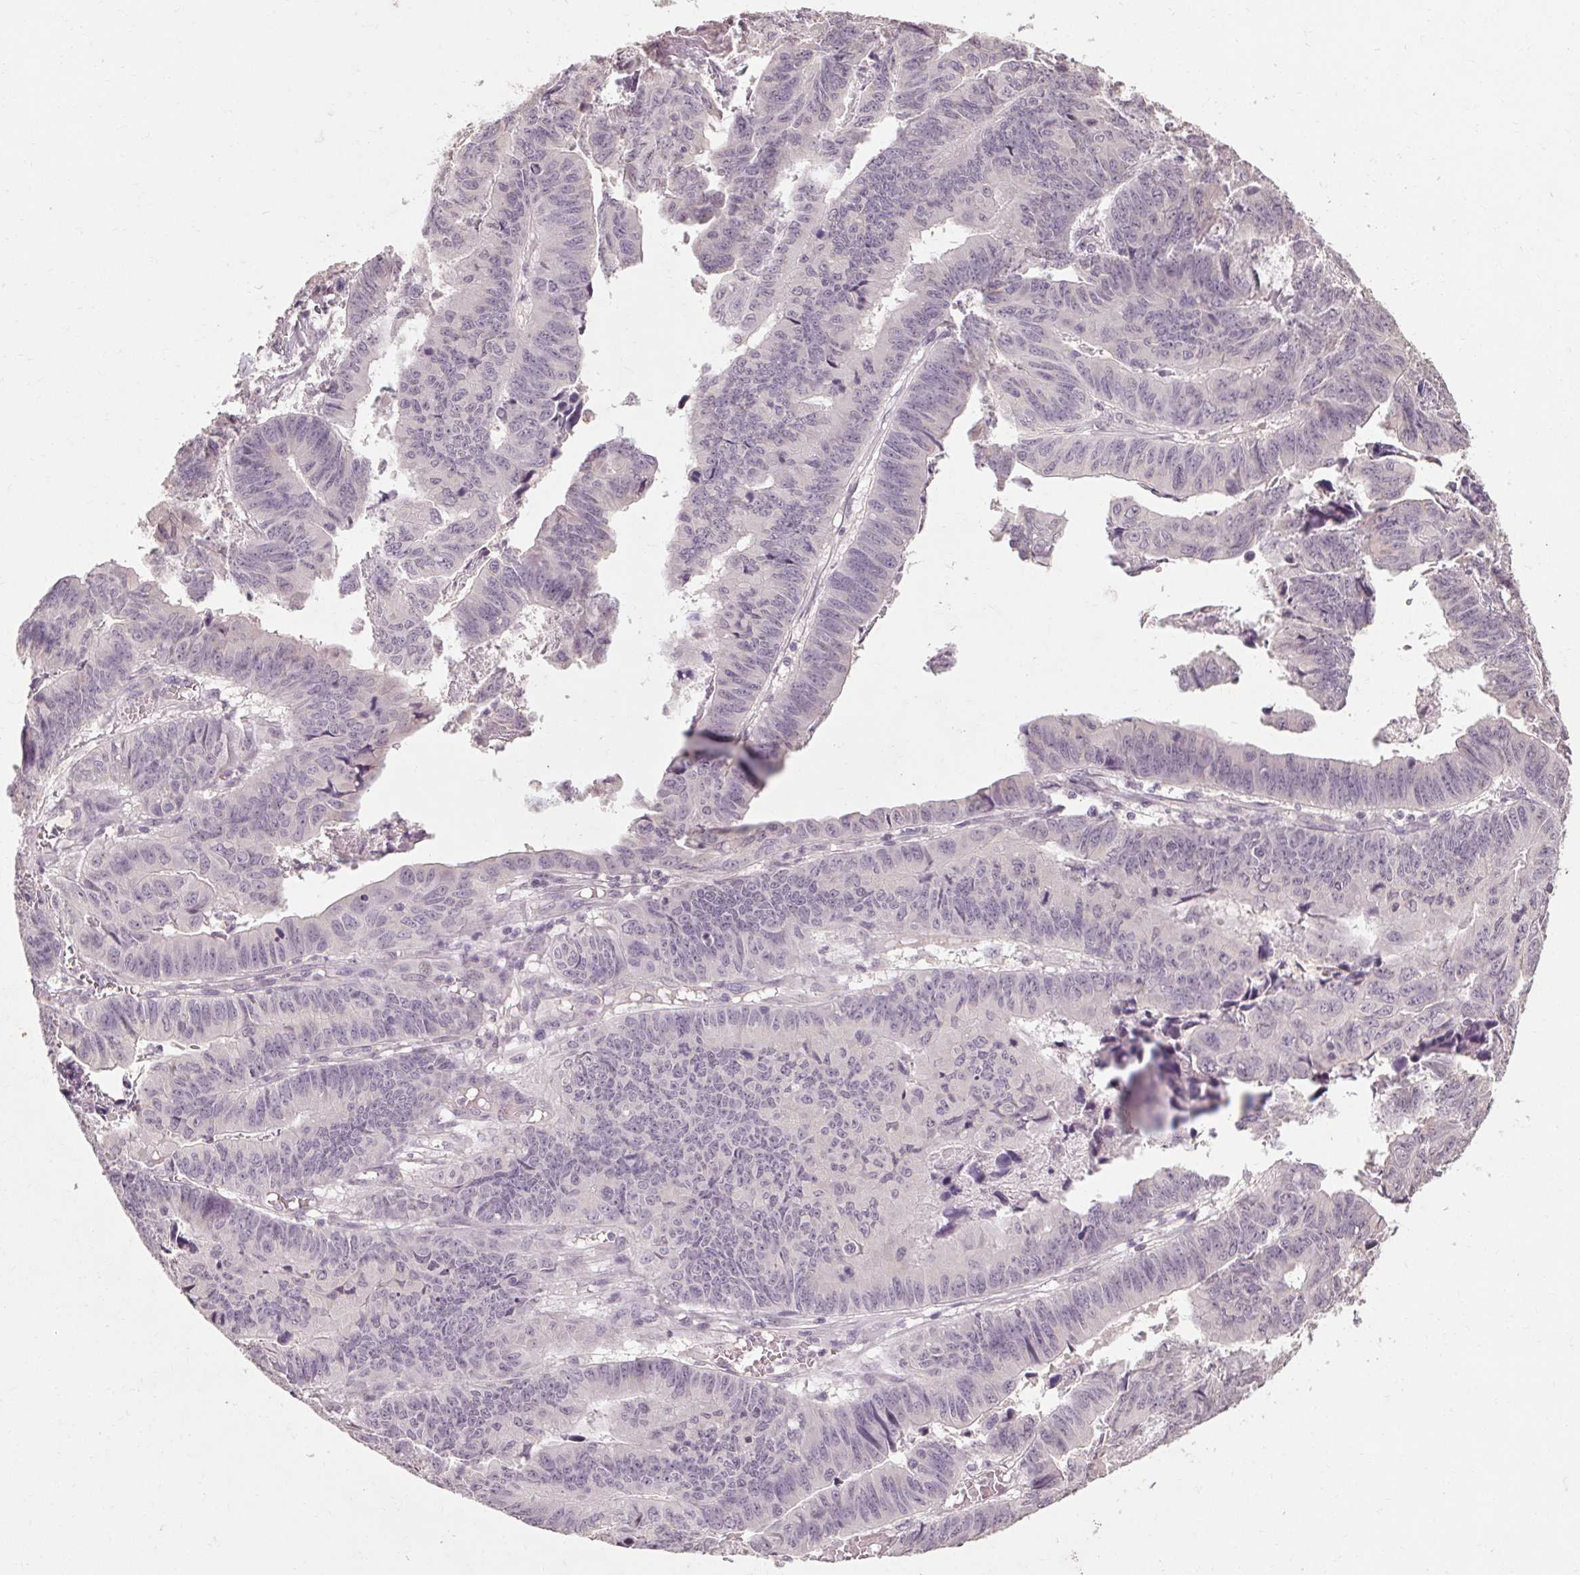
{"staining": {"intensity": "negative", "quantity": "none", "location": "none"}, "tissue": "stomach cancer", "cell_type": "Tumor cells", "image_type": "cancer", "snomed": [{"axis": "morphology", "description": "Adenocarcinoma, NOS"}, {"axis": "topography", "description": "Stomach, lower"}], "caption": "Tumor cells are negative for protein expression in human stomach cancer (adenocarcinoma).", "gene": "POMC", "patient": {"sex": "male", "age": 77}}